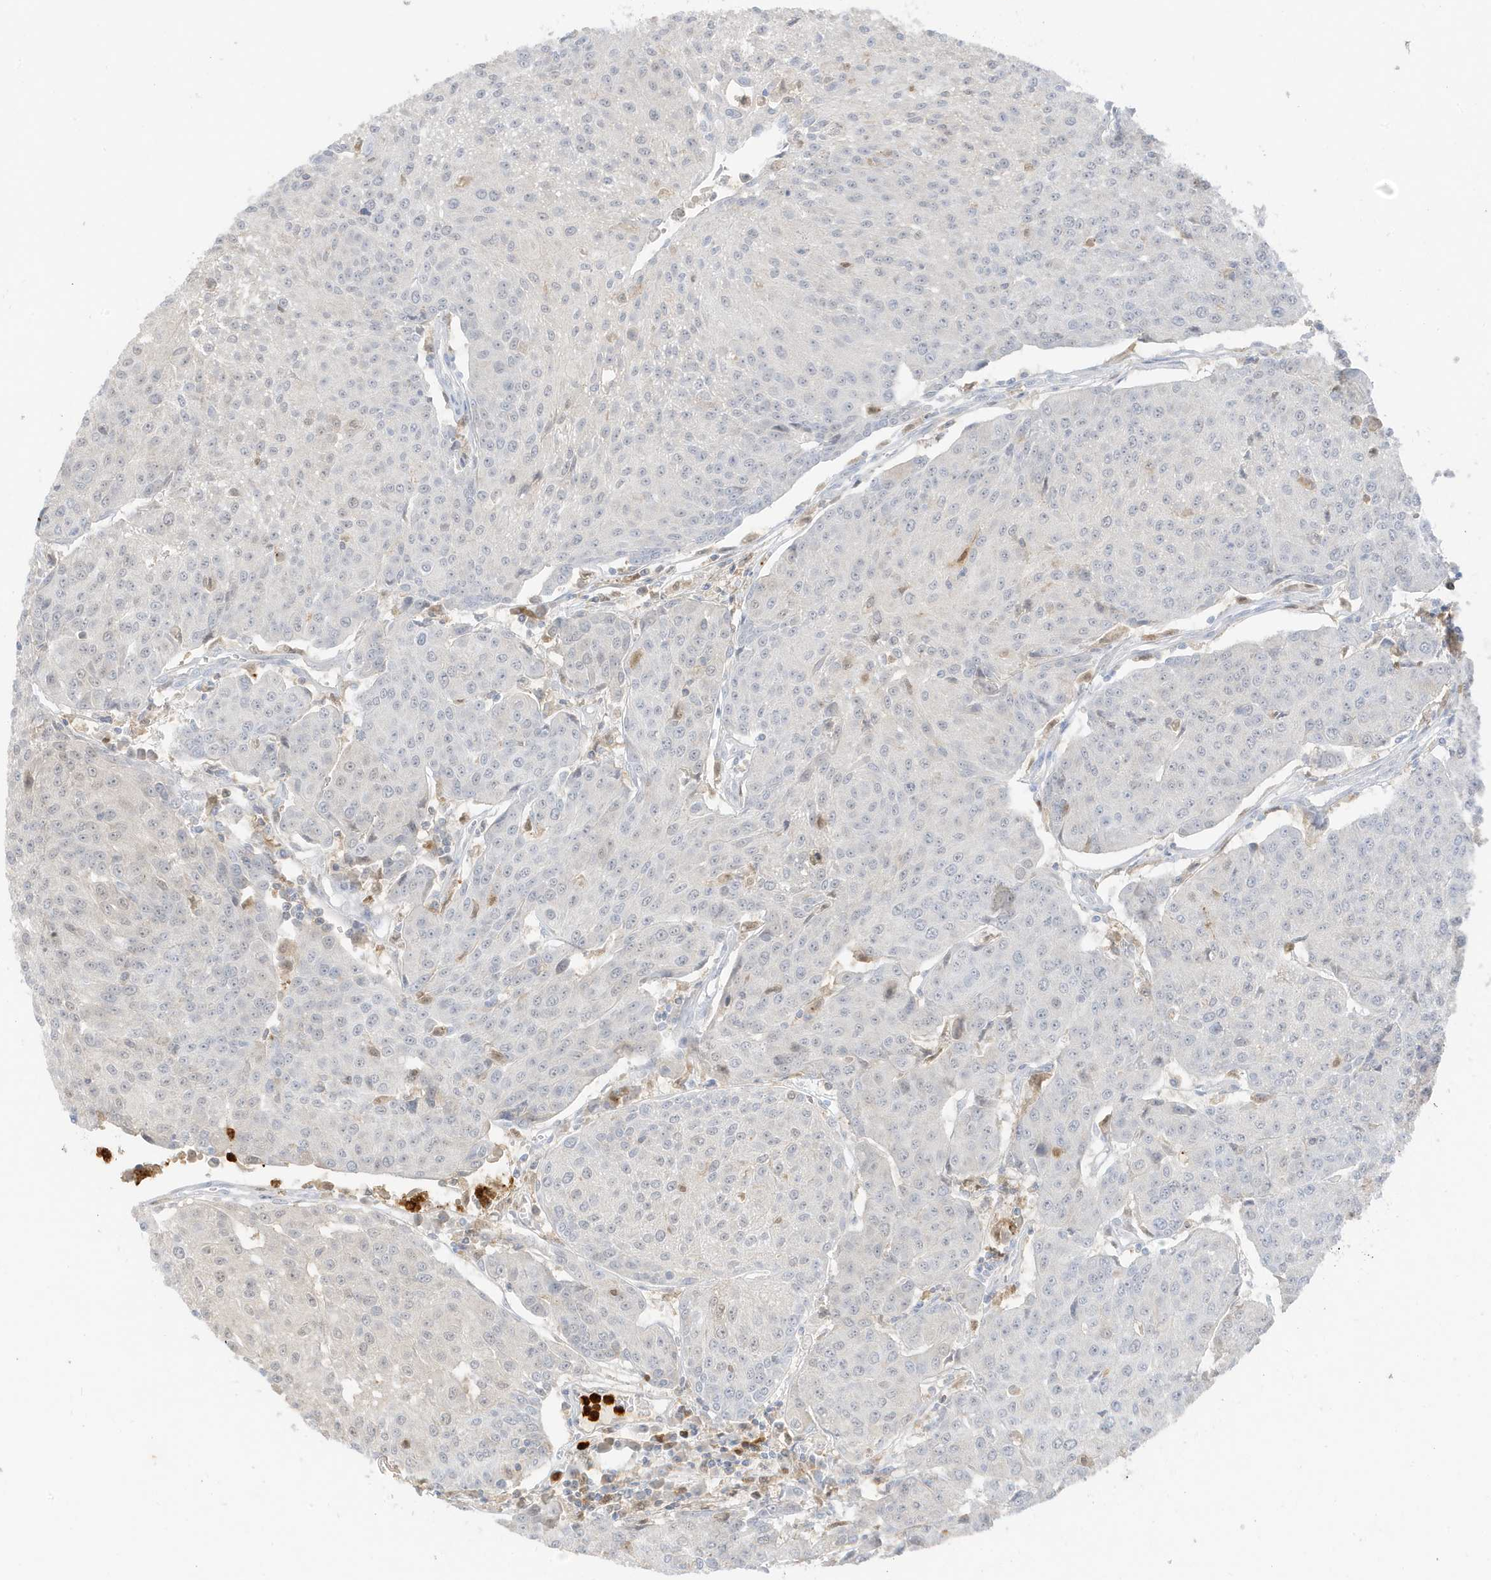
{"staining": {"intensity": "negative", "quantity": "none", "location": "none"}, "tissue": "urothelial cancer", "cell_type": "Tumor cells", "image_type": "cancer", "snomed": [{"axis": "morphology", "description": "Urothelial carcinoma, High grade"}, {"axis": "topography", "description": "Urinary bladder"}], "caption": "Photomicrograph shows no significant protein expression in tumor cells of urothelial cancer. The staining was performed using DAB to visualize the protein expression in brown, while the nuclei were stained in blue with hematoxylin (Magnification: 20x).", "gene": "GCA", "patient": {"sex": "female", "age": 85}}